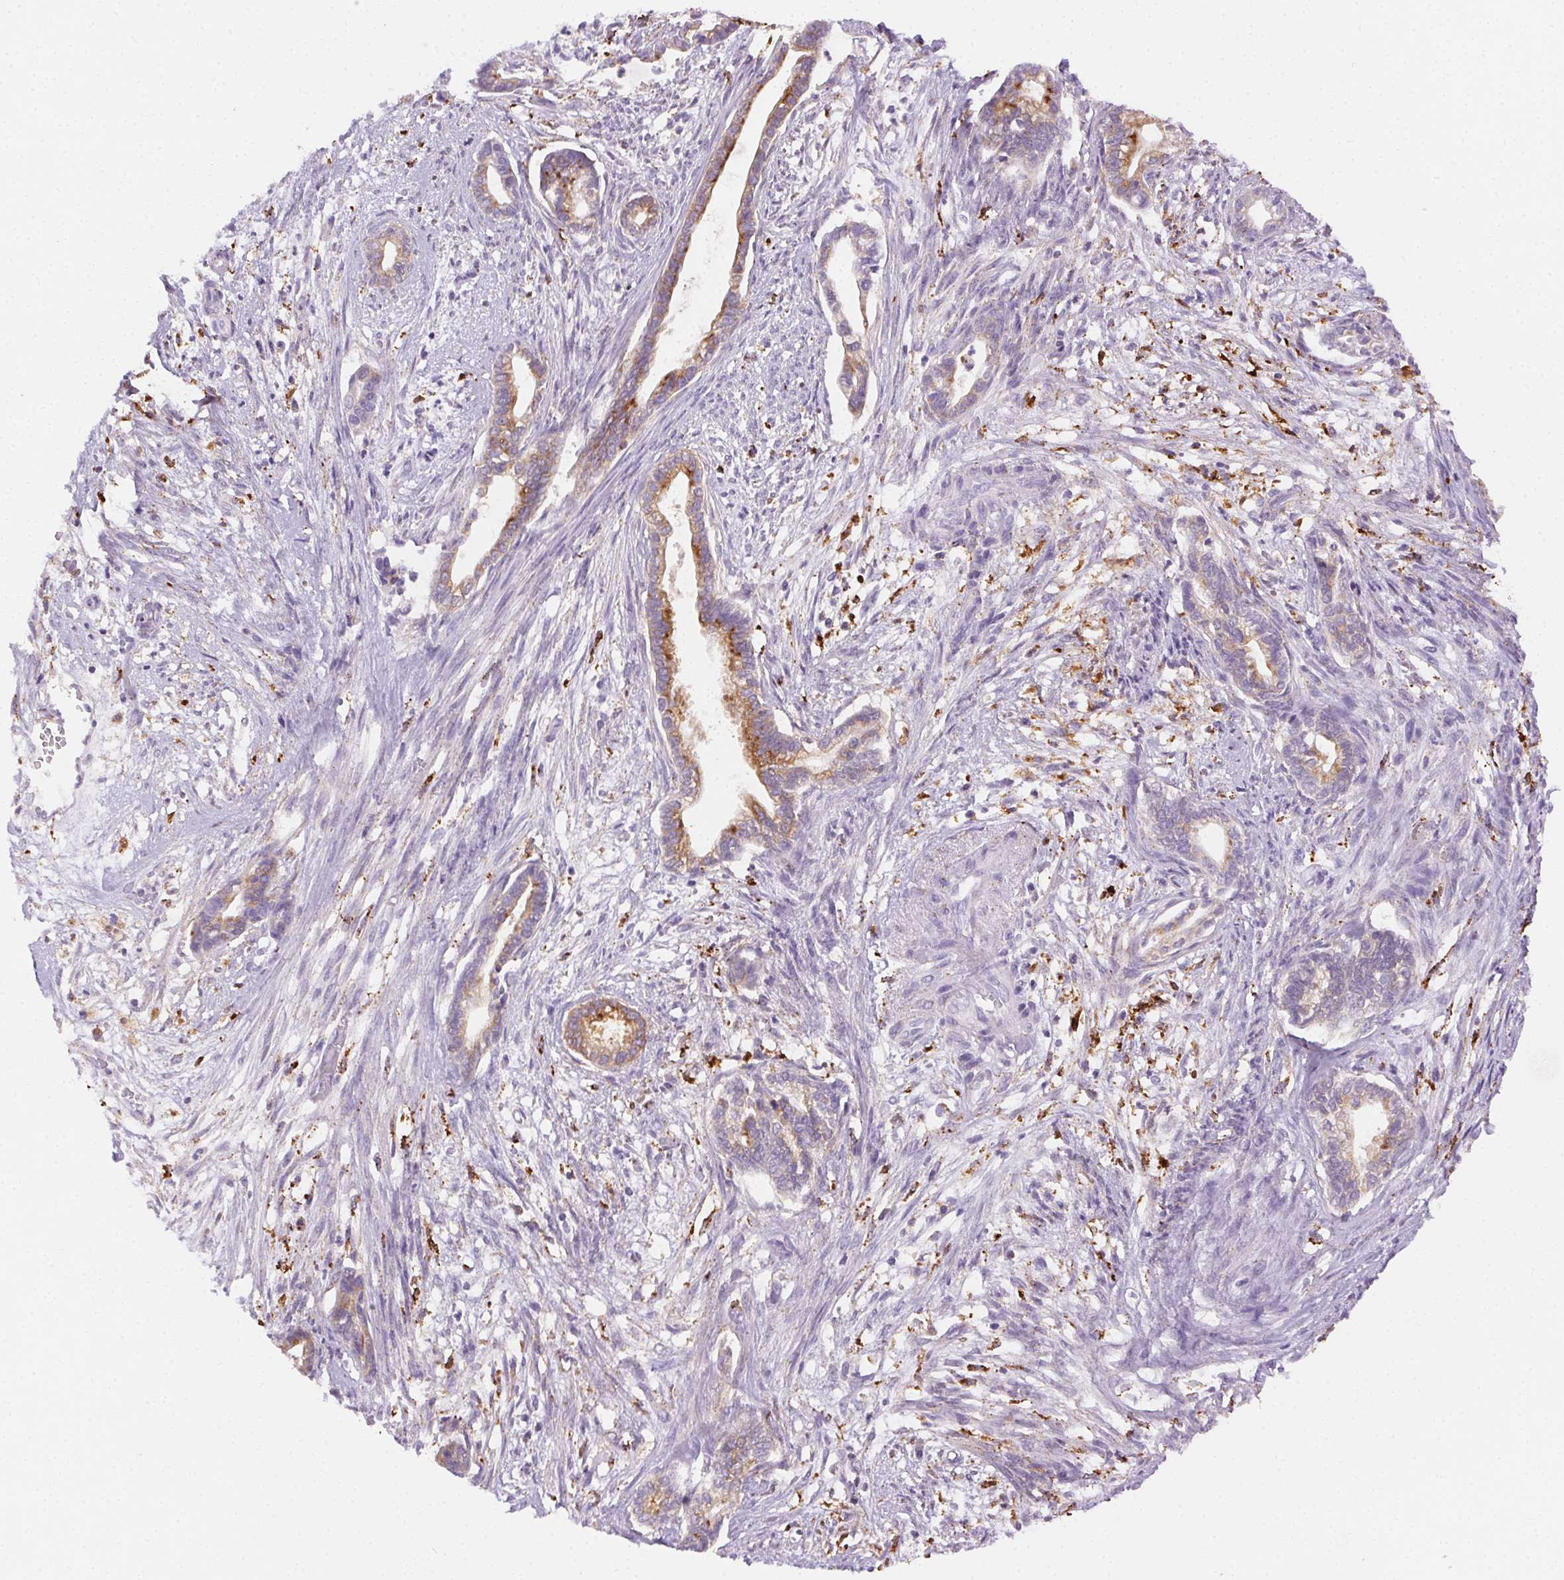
{"staining": {"intensity": "moderate", "quantity": "25%-75%", "location": "cytoplasmic/membranous"}, "tissue": "cervical cancer", "cell_type": "Tumor cells", "image_type": "cancer", "snomed": [{"axis": "morphology", "description": "Adenocarcinoma, NOS"}, {"axis": "topography", "description": "Cervix"}], "caption": "Protein staining by immunohistochemistry shows moderate cytoplasmic/membranous positivity in approximately 25%-75% of tumor cells in cervical adenocarcinoma.", "gene": "SCPEP1", "patient": {"sex": "female", "age": 62}}